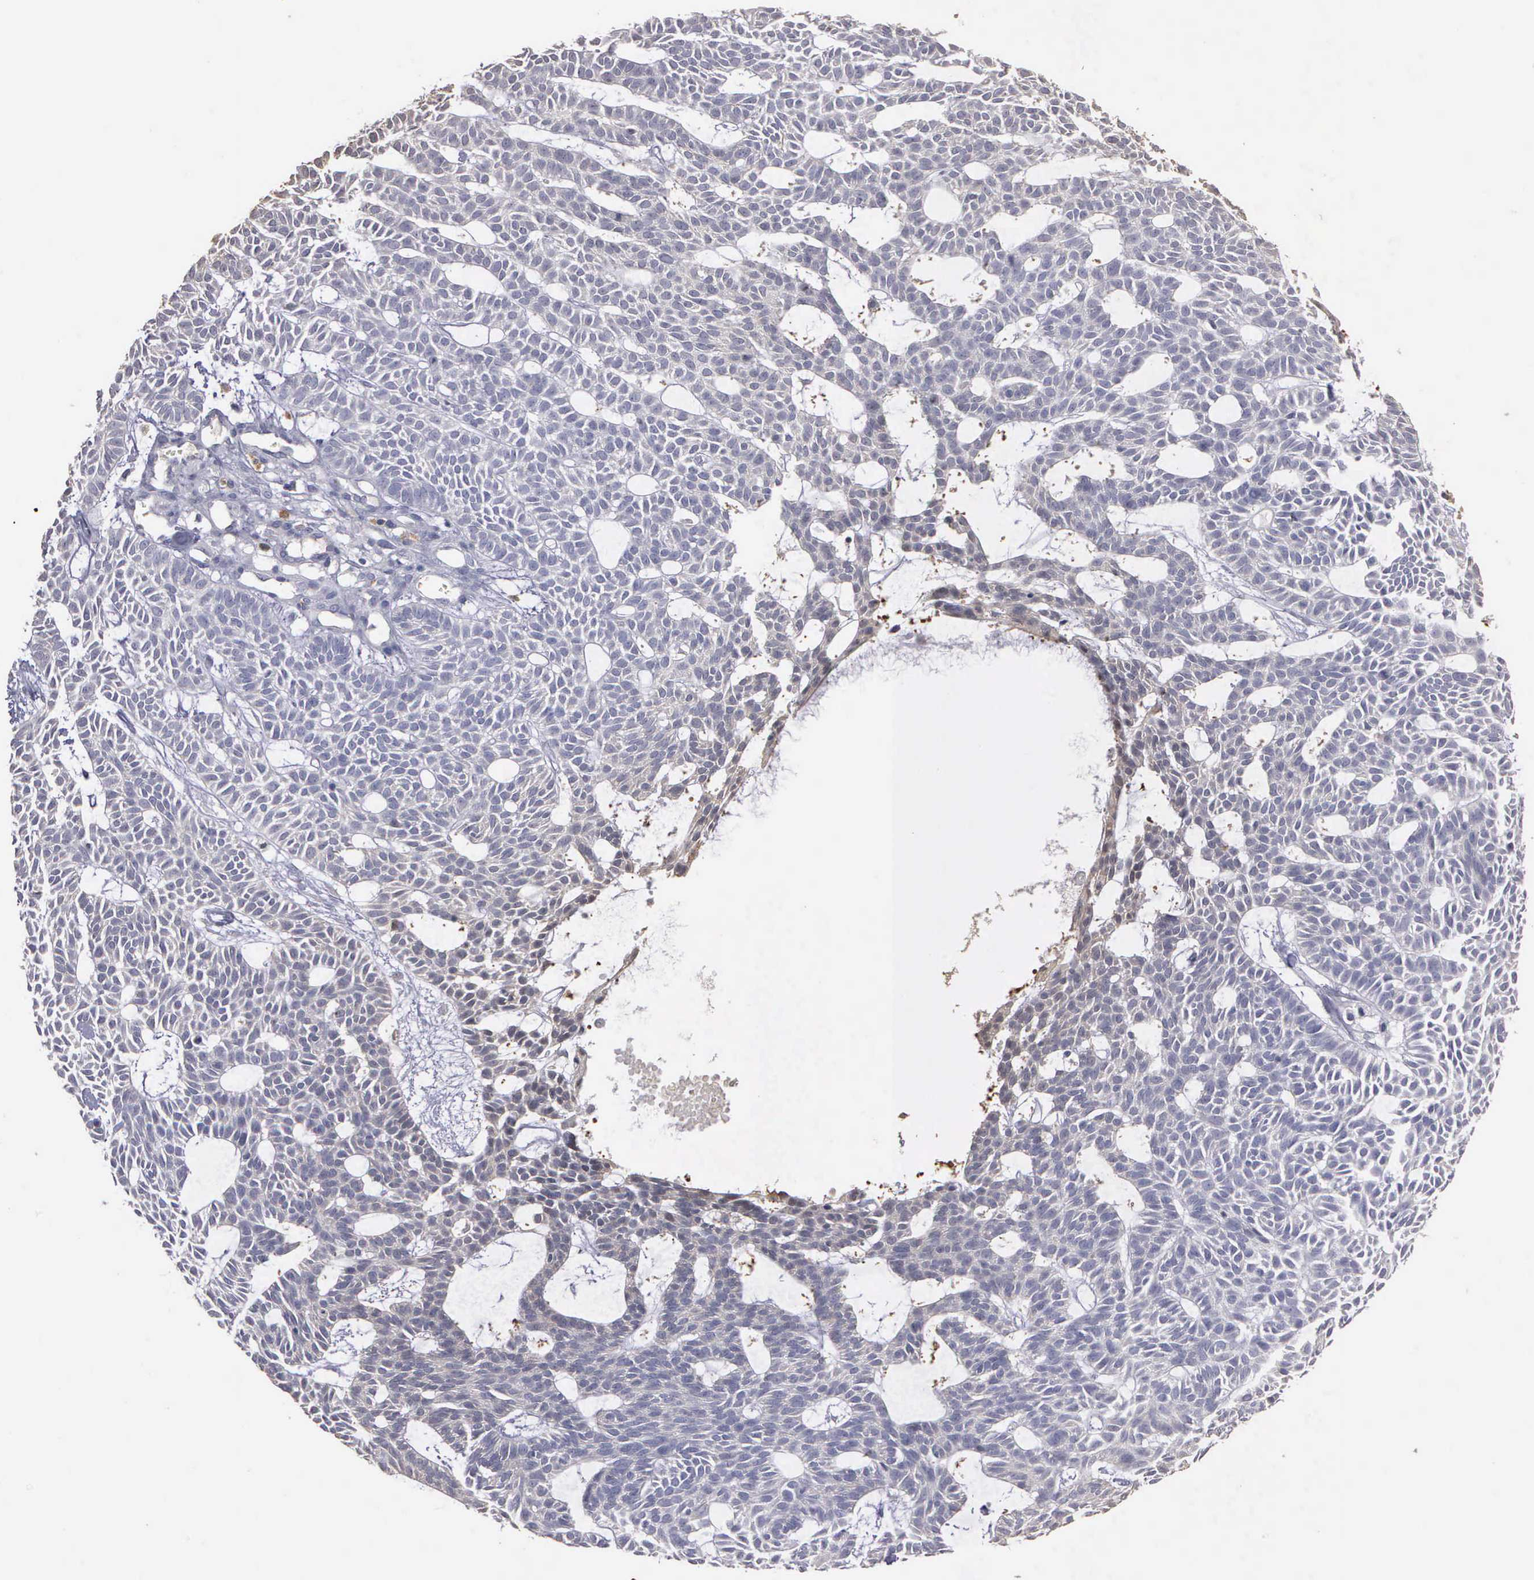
{"staining": {"intensity": "negative", "quantity": "none", "location": "none"}, "tissue": "skin cancer", "cell_type": "Tumor cells", "image_type": "cancer", "snomed": [{"axis": "morphology", "description": "Basal cell carcinoma"}, {"axis": "topography", "description": "Skin"}], "caption": "DAB immunohistochemical staining of skin cancer demonstrates no significant positivity in tumor cells. Brightfield microscopy of immunohistochemistry (IHC) stained with DAB (3,3'-diaminobenzidine) (brown) and hematoxylin (blue), captured at high magnification.", "gene": "ENO3", "patient": {"sex": "male", "age": 75}}